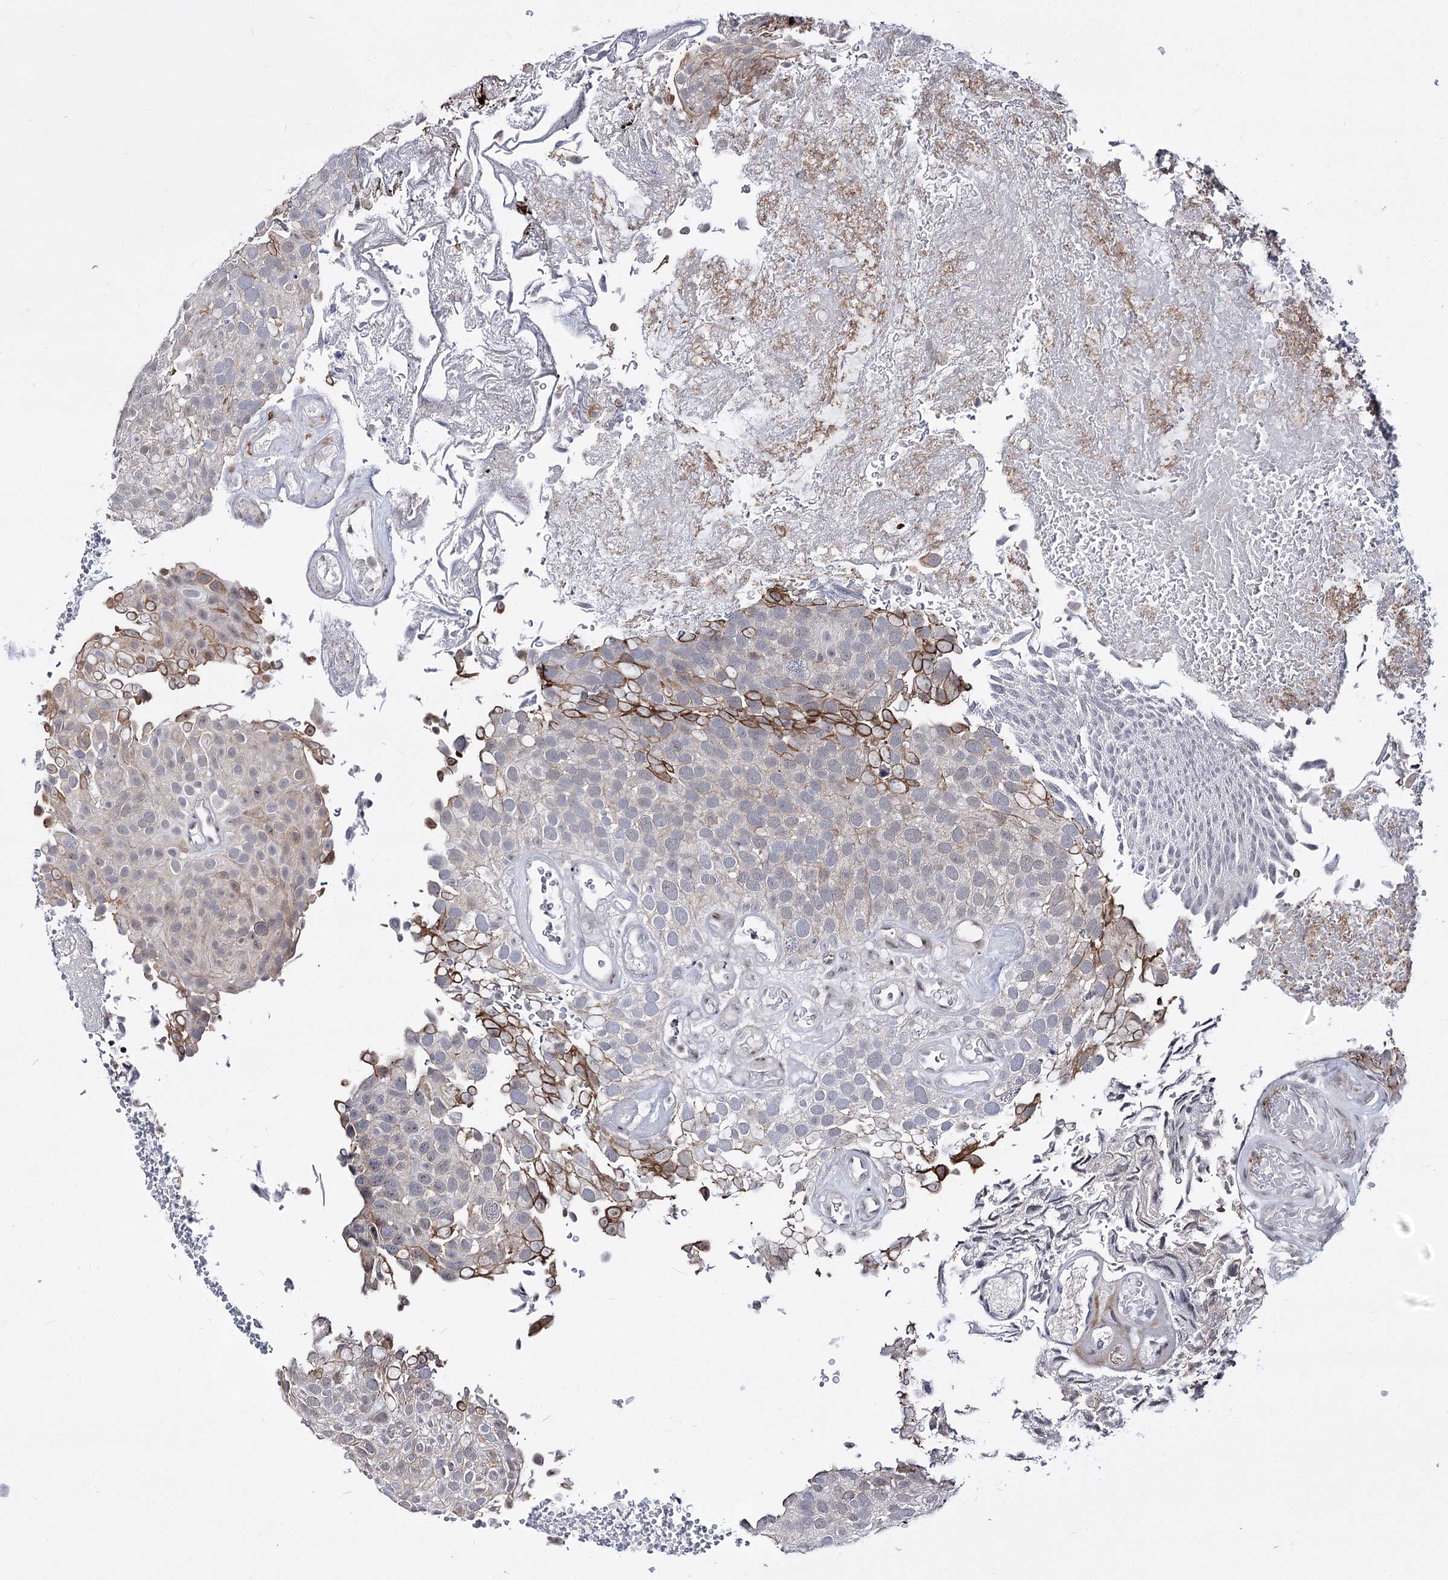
{"staining": {"intensity": "moderate", "quantity": "<25%", "location": "cytoplasmic/membranous"}, "tissue": "urothelial cancer", "cell_type": "Tumor cells", "image_type": "cancer", "snomed": [{"axis": "morphology", "description": "Urothelial carcinoma, Low grade"}, {"axis": "topography", "description": "Urinary bladder"}], "caption": "Tumor cells reveal low levels of moderate cytoplasmic/membranous positivity in approximately <25% of cells in human urothelial carcinoma (low-grade).", "gene": "STOX1", "patient": {"sex": "male", "age": 78}}